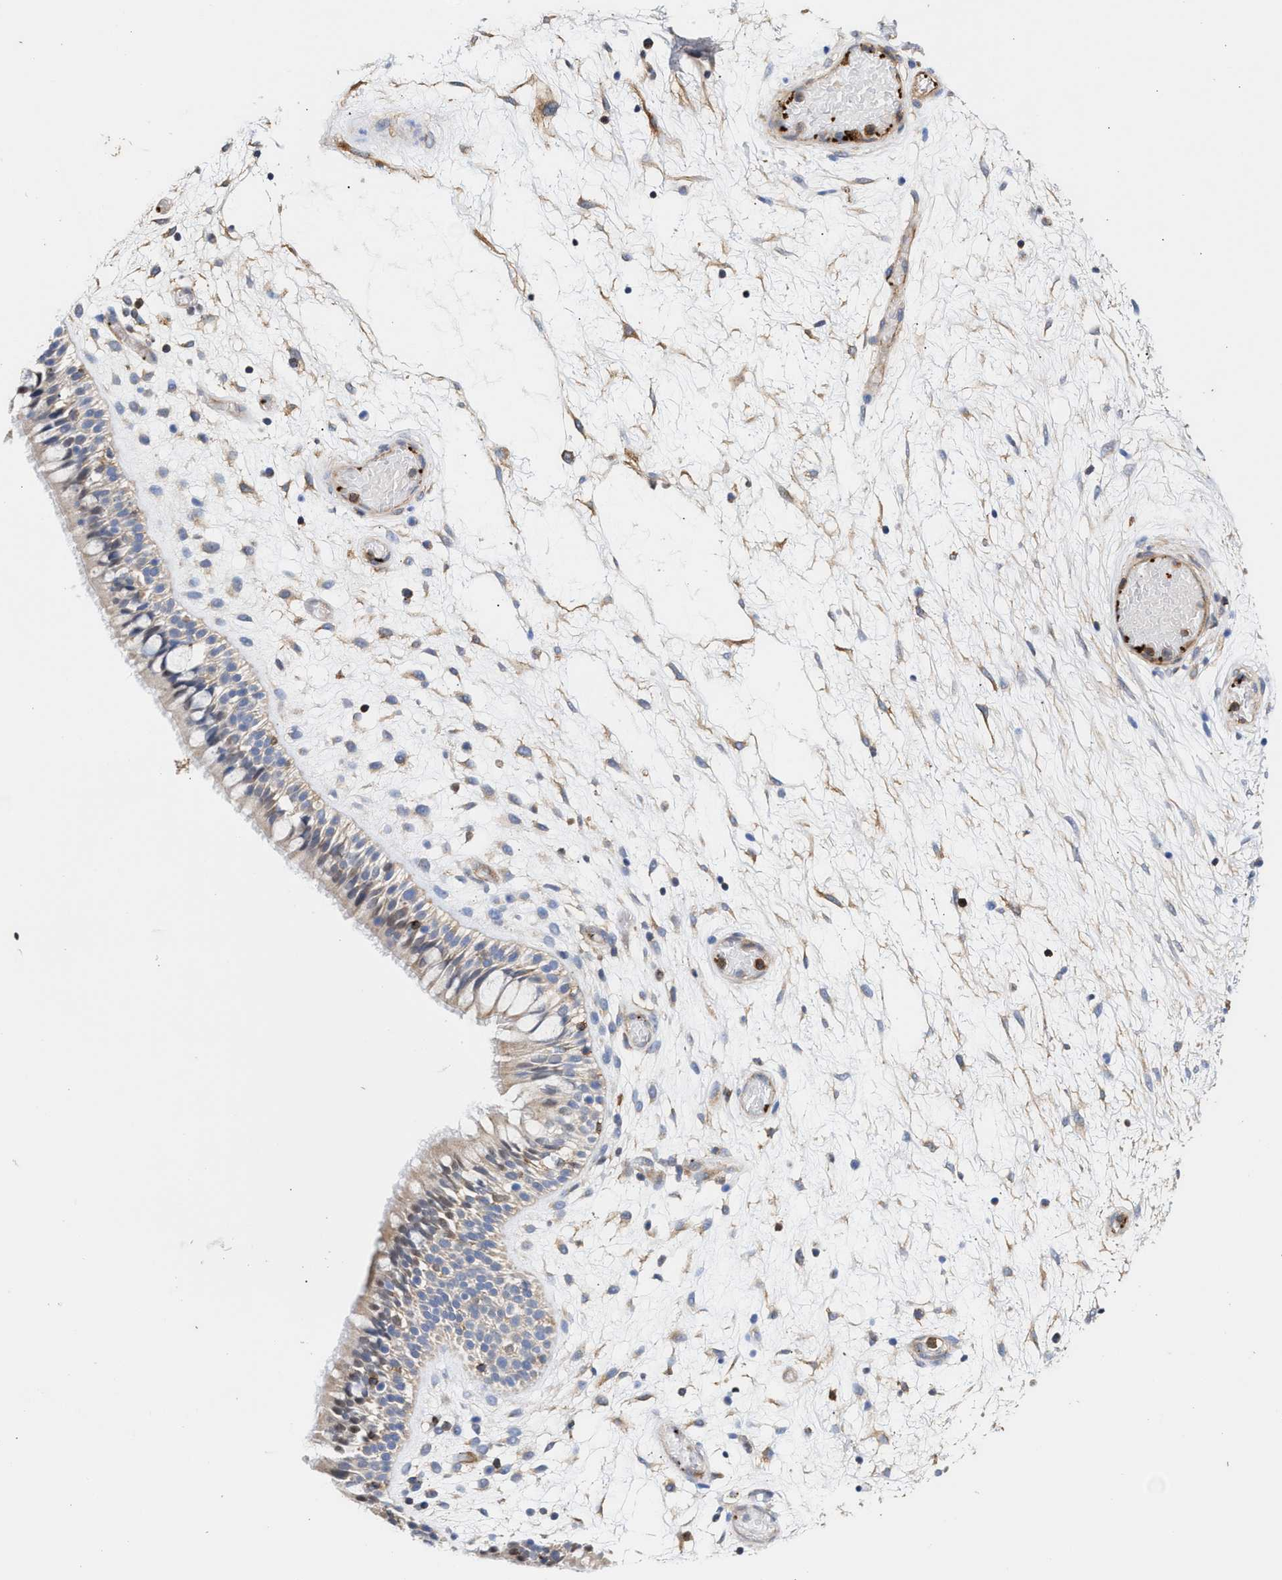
{"staining": {"intensity": "weak", "quantity": ">75%", "location": "cytoplasmic/membranous"}, "tissue": "nasopharynx", "cell_type": "Respiratory epithelial cells", "image_type": "normal", "snomed": [{"axis": "morphology", "description": "Normal tissue, NOS"}, {"axis": "morphology", "description": "Inflammation, NOS"}, {"axis": "topography", "description": "Nasopharynx"}], "caption": "Protein staining of unremarkable nasopharynx exhibits weak cytoplasmic/membranous staining in about >75% of respiratory epithelial cells. (DAB (3,3'-diaminobenzidine) IHC with brightfield microscopy, high magnification).", "gene": "HS3ST5", "patient": {"sex": "male", "age": 48}}